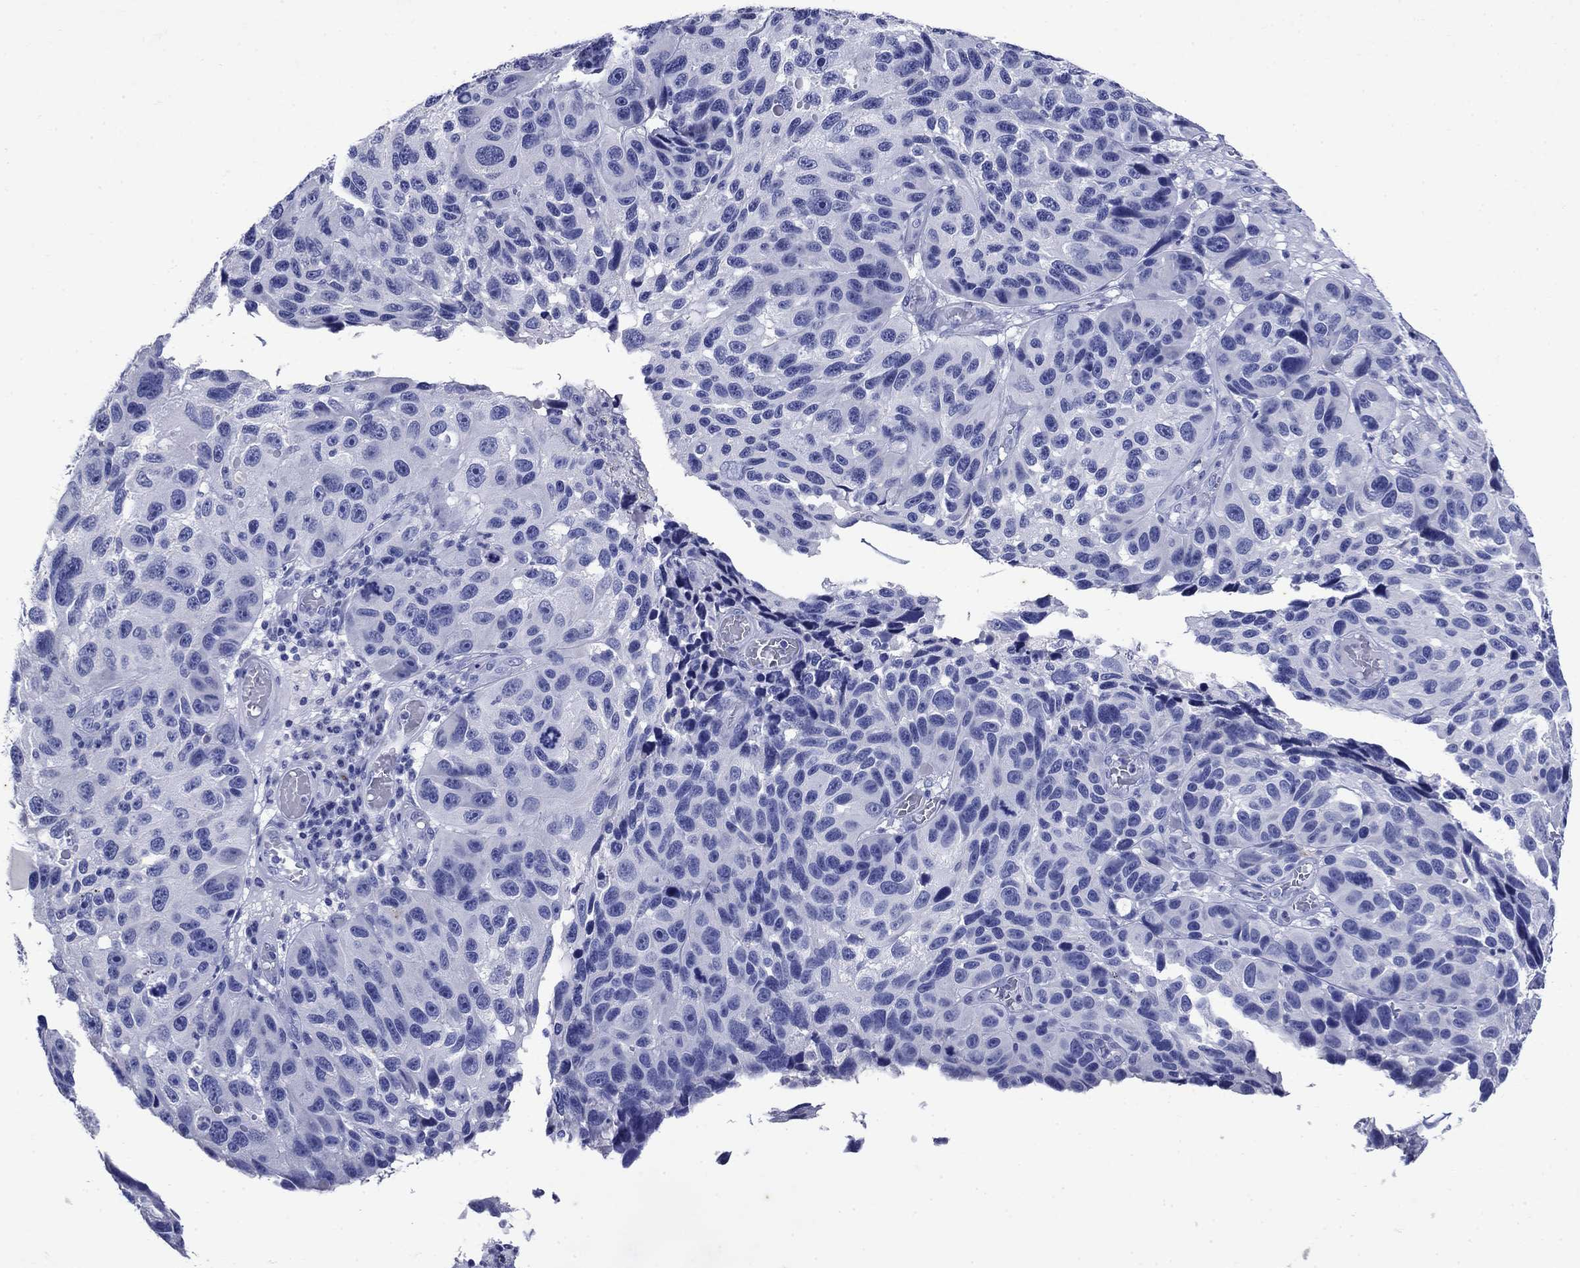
{"staining": {"intensity": "negative", "quantity": "none", "location": "none"}, "tissue": "melanoma", "cell_type": "Tumor cells", "image_type": "cancer", "snomed": [{"axis": "morphology", "description": "Malignant melanoma, NOS"}, {"axis": "topography", "description": "Skin"}], "caption": "High power microscopy micrograph of an immunohistochemistry histopathology image of melanoma, revealing no significant staining in tumor cells. Nuclei are stained in blue.", "gene": "CD1A", "patient": {"sex": "male", "age": 53}}